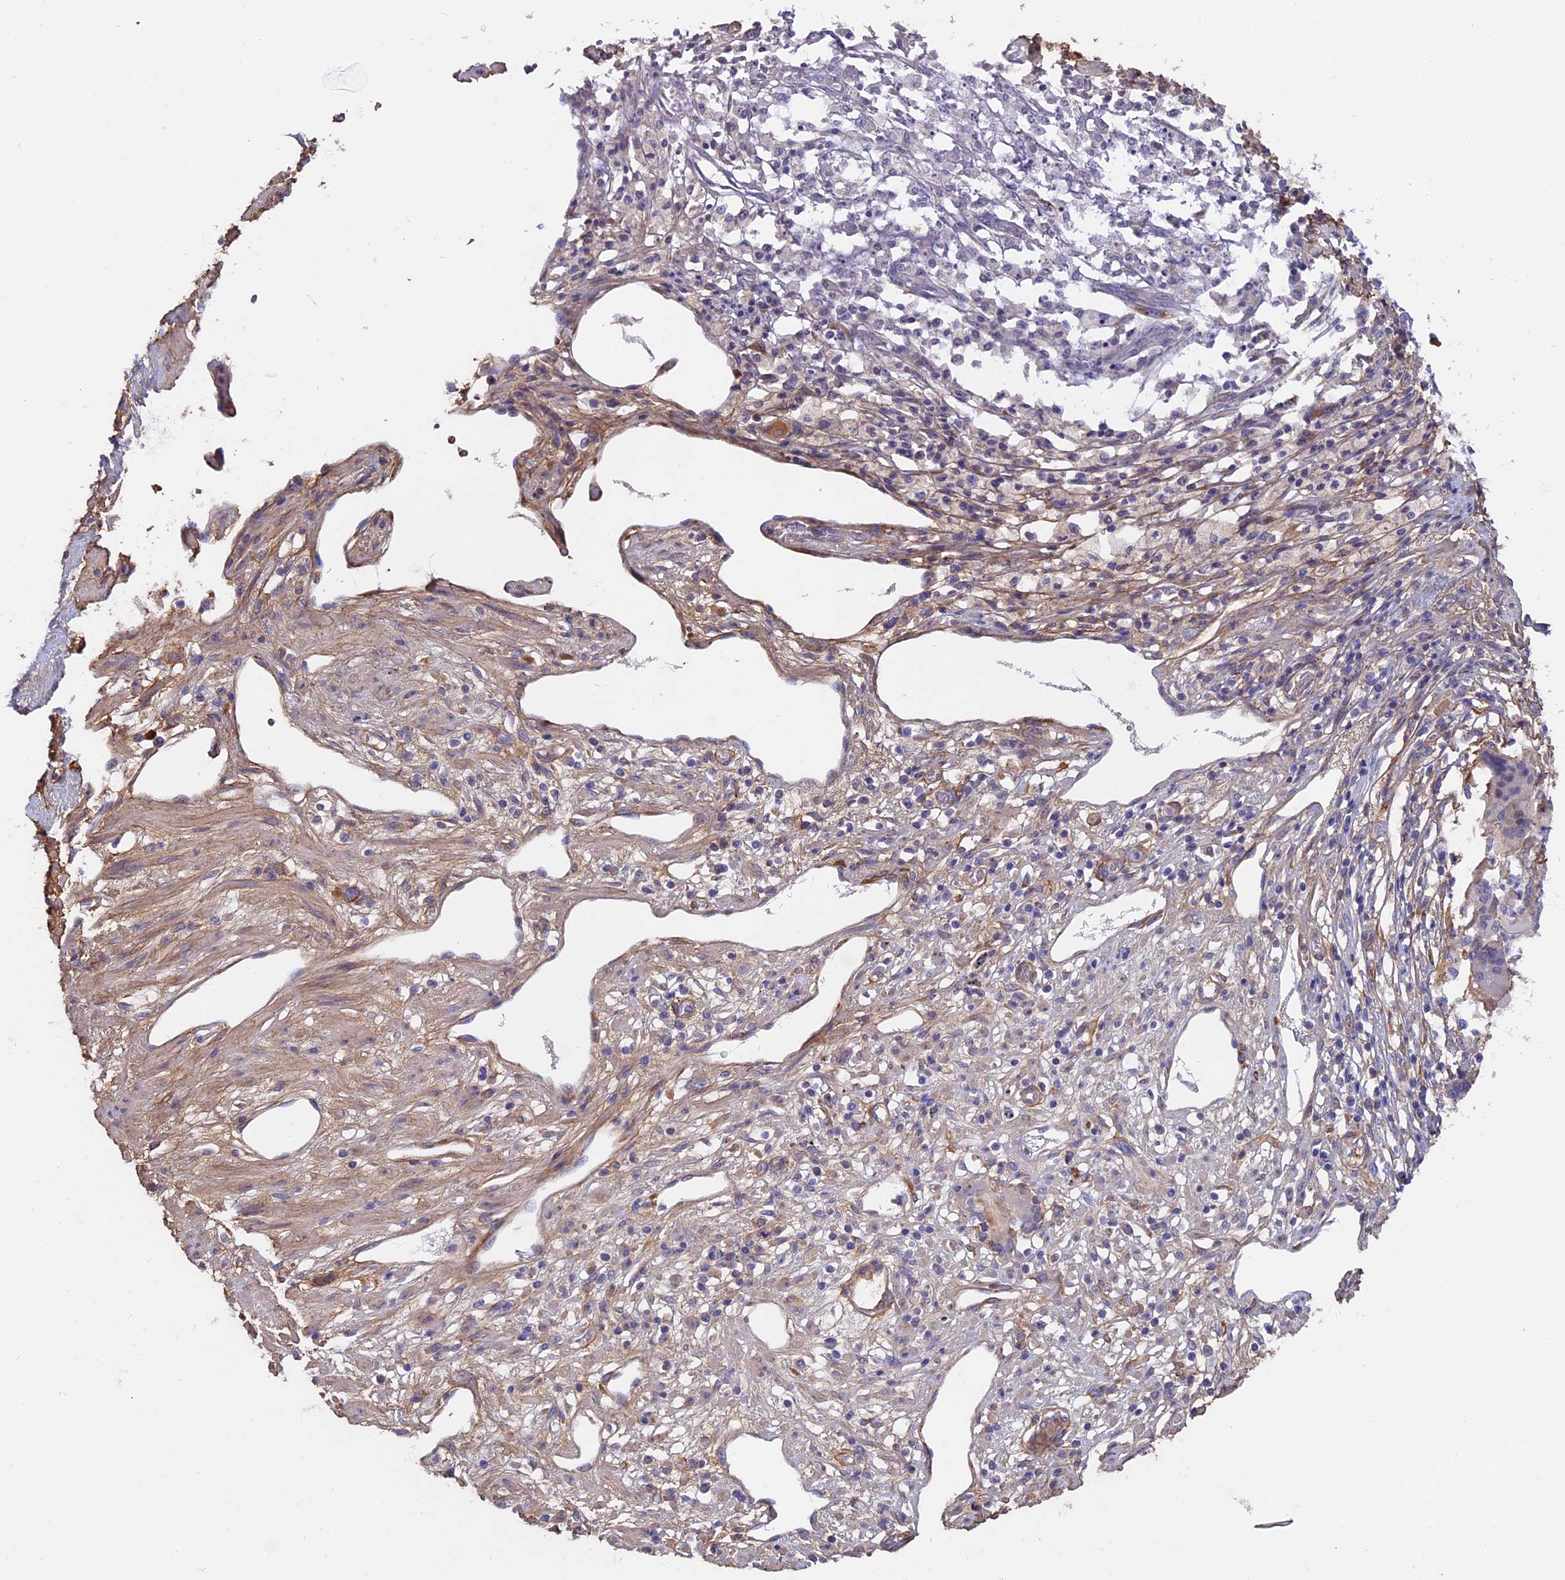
{"staining": {"intensity": "negative", "quantity": "none", "location": "none"}, "tissue": "stomach cancer", "cell_type": "Tumor cells", "image_type": "cancer", "snomed": [{"axis": "morphology", "description": "Adenocarcinoma, NOS"}, {"axis": "morphology", "description": "Adenocarcinoma, High grade"}, {"axis": "topography", "description": "Stomach, upper"}, {"axis": "topography", "description": "Stomach, lower"}], "caption": "The immunohistochemistry (IHC) micrograph has no significant positivity in tumor cells of adenocarcinoma (stomach) tissue.", "gene": "COL4A3", "patient": {"sex": "female", "age": 65}}